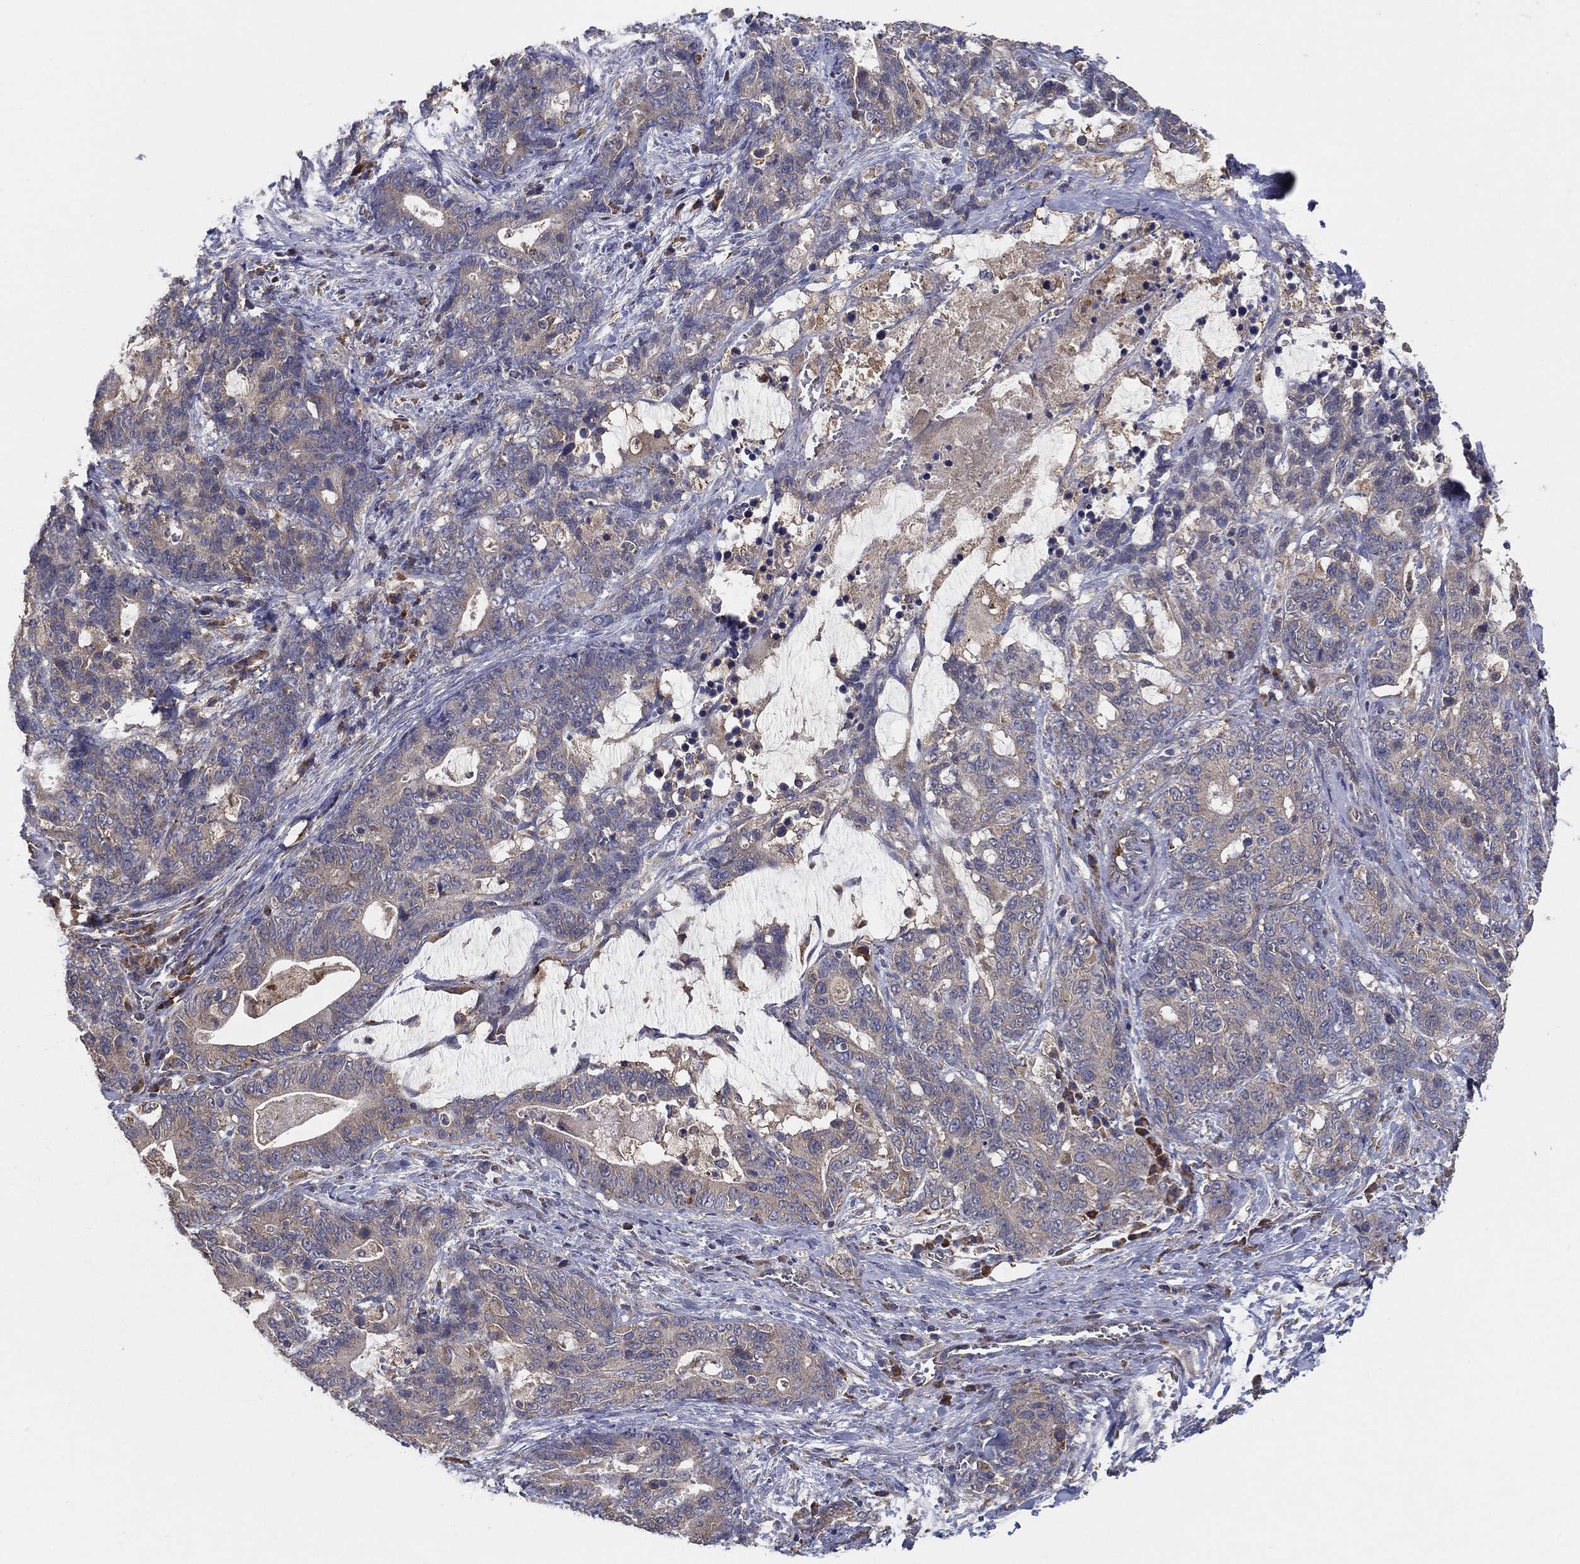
{"staining": {"intensity": "negative", "quantity": "none", "location": "none"}, "tissue": "stomach cancer", "cell_type": "Tumor cells", "image_type": "cancer", "snomed": [{"axis": "morphology", "description": "Normal tissue, NOS"}, {"axis": "morphology", "description": "Adenocarcinoma, NOS"}, {"axis": "topography", "description": "Stomach"}], "caption": "There is no significant staining in tumor cells of stomach adenocarcinoma.", "gene": "MT-ND1", "patient": {"sex": "female", "age": 64}}